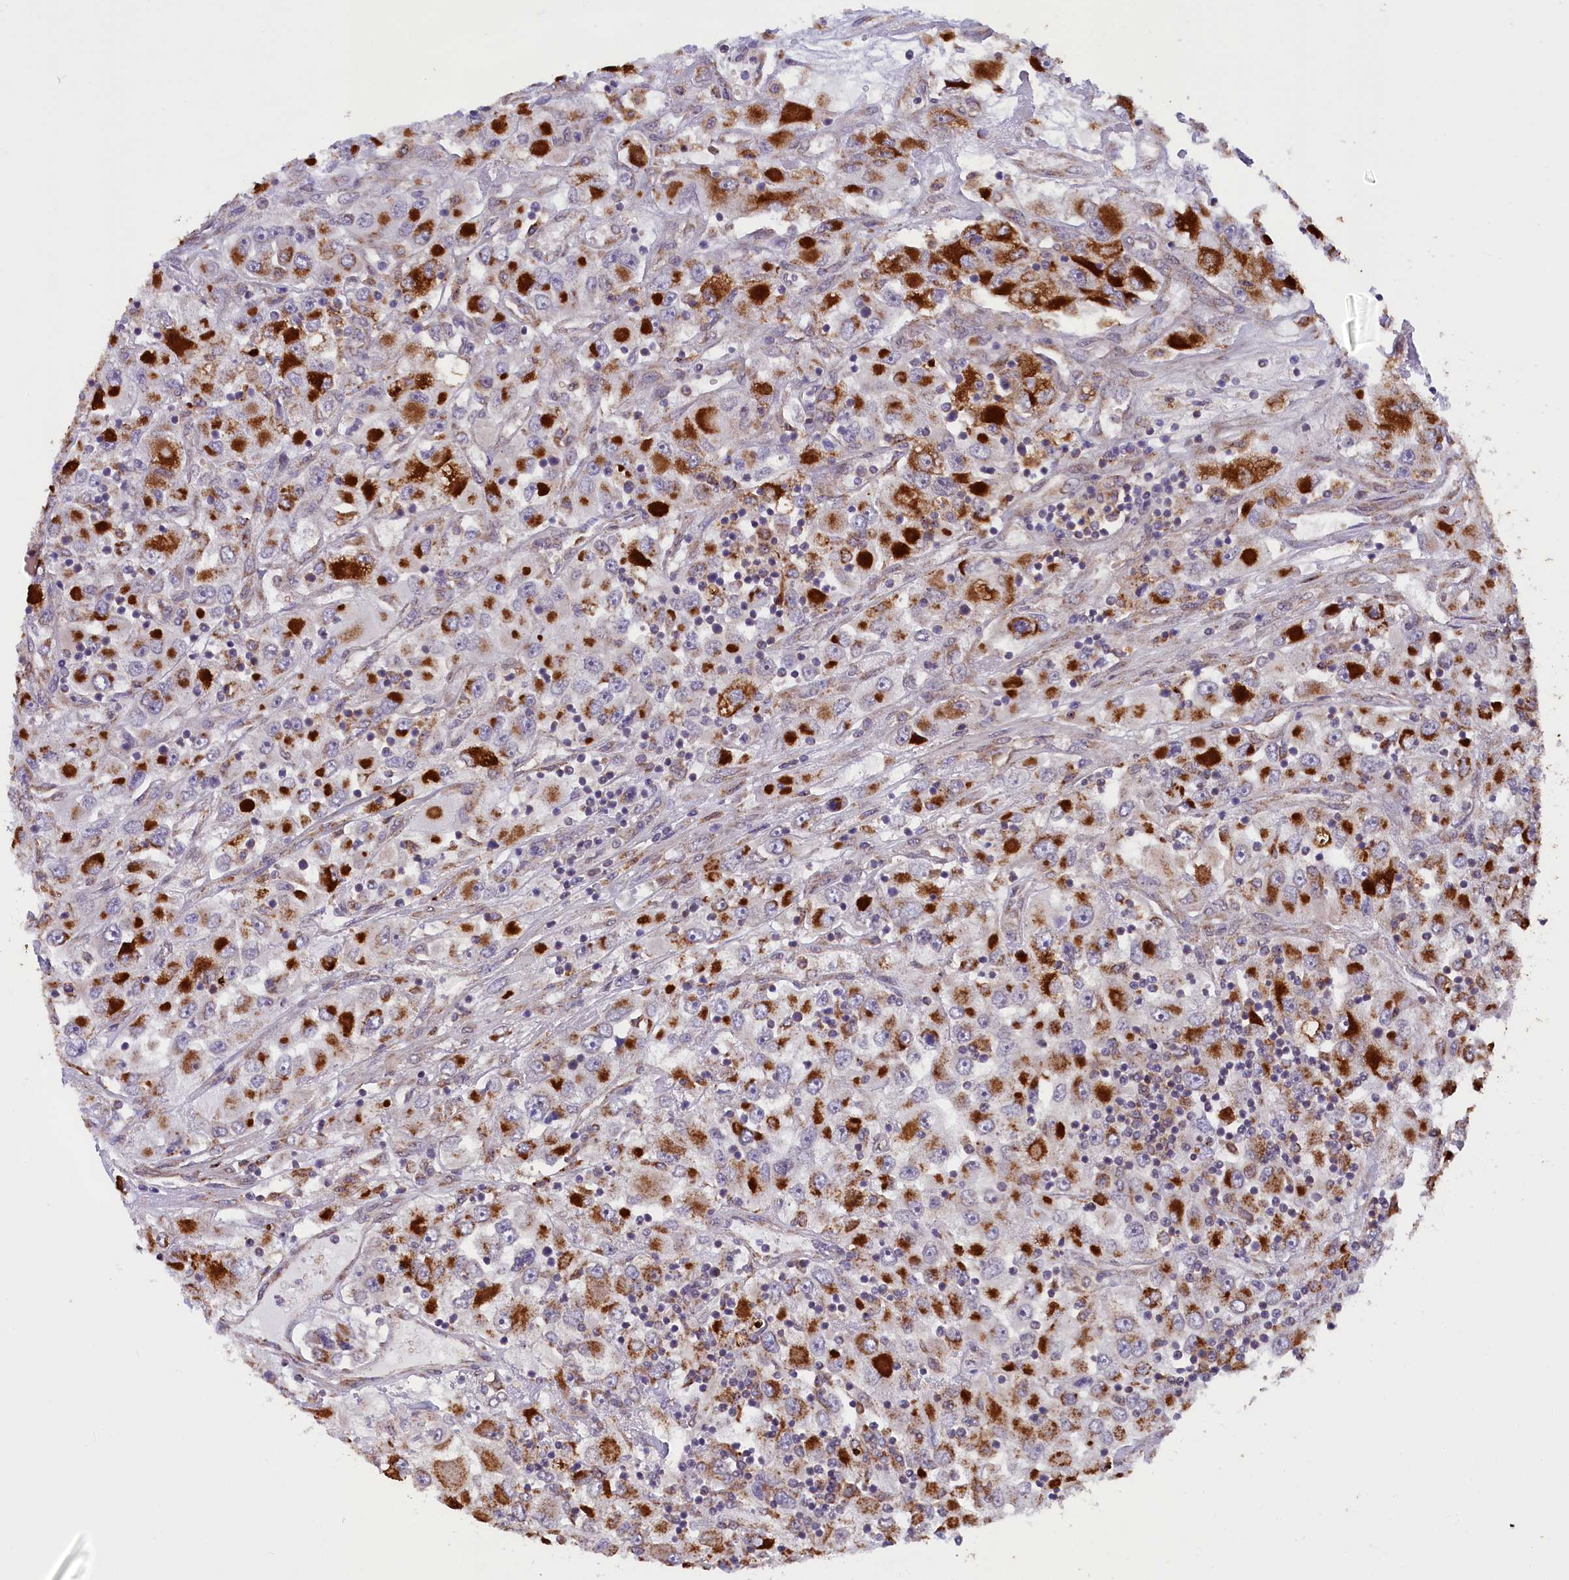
{"staining": {"intensity": "strong", "quantity": "25%-75%", "location": "cytoplasmic/membranous"}, "tissue": "renal cancer", "cell_type": "Tumor cells", "image_type": "cancer", "snomed": [{"axis": "morphology", "description": "Adenocarcinoma, NOS"}, {"axis": "topography", "description": "Kidney"}], "caption": "There is high levels of strong cytoplasmic/membranous expression in tumor cells of adenocarcinoma (renal), as demonstrated by immunohistochemical staining (brown color).", "gene": "ACAD8", "patient": {"sex": "female", "age": 52}}